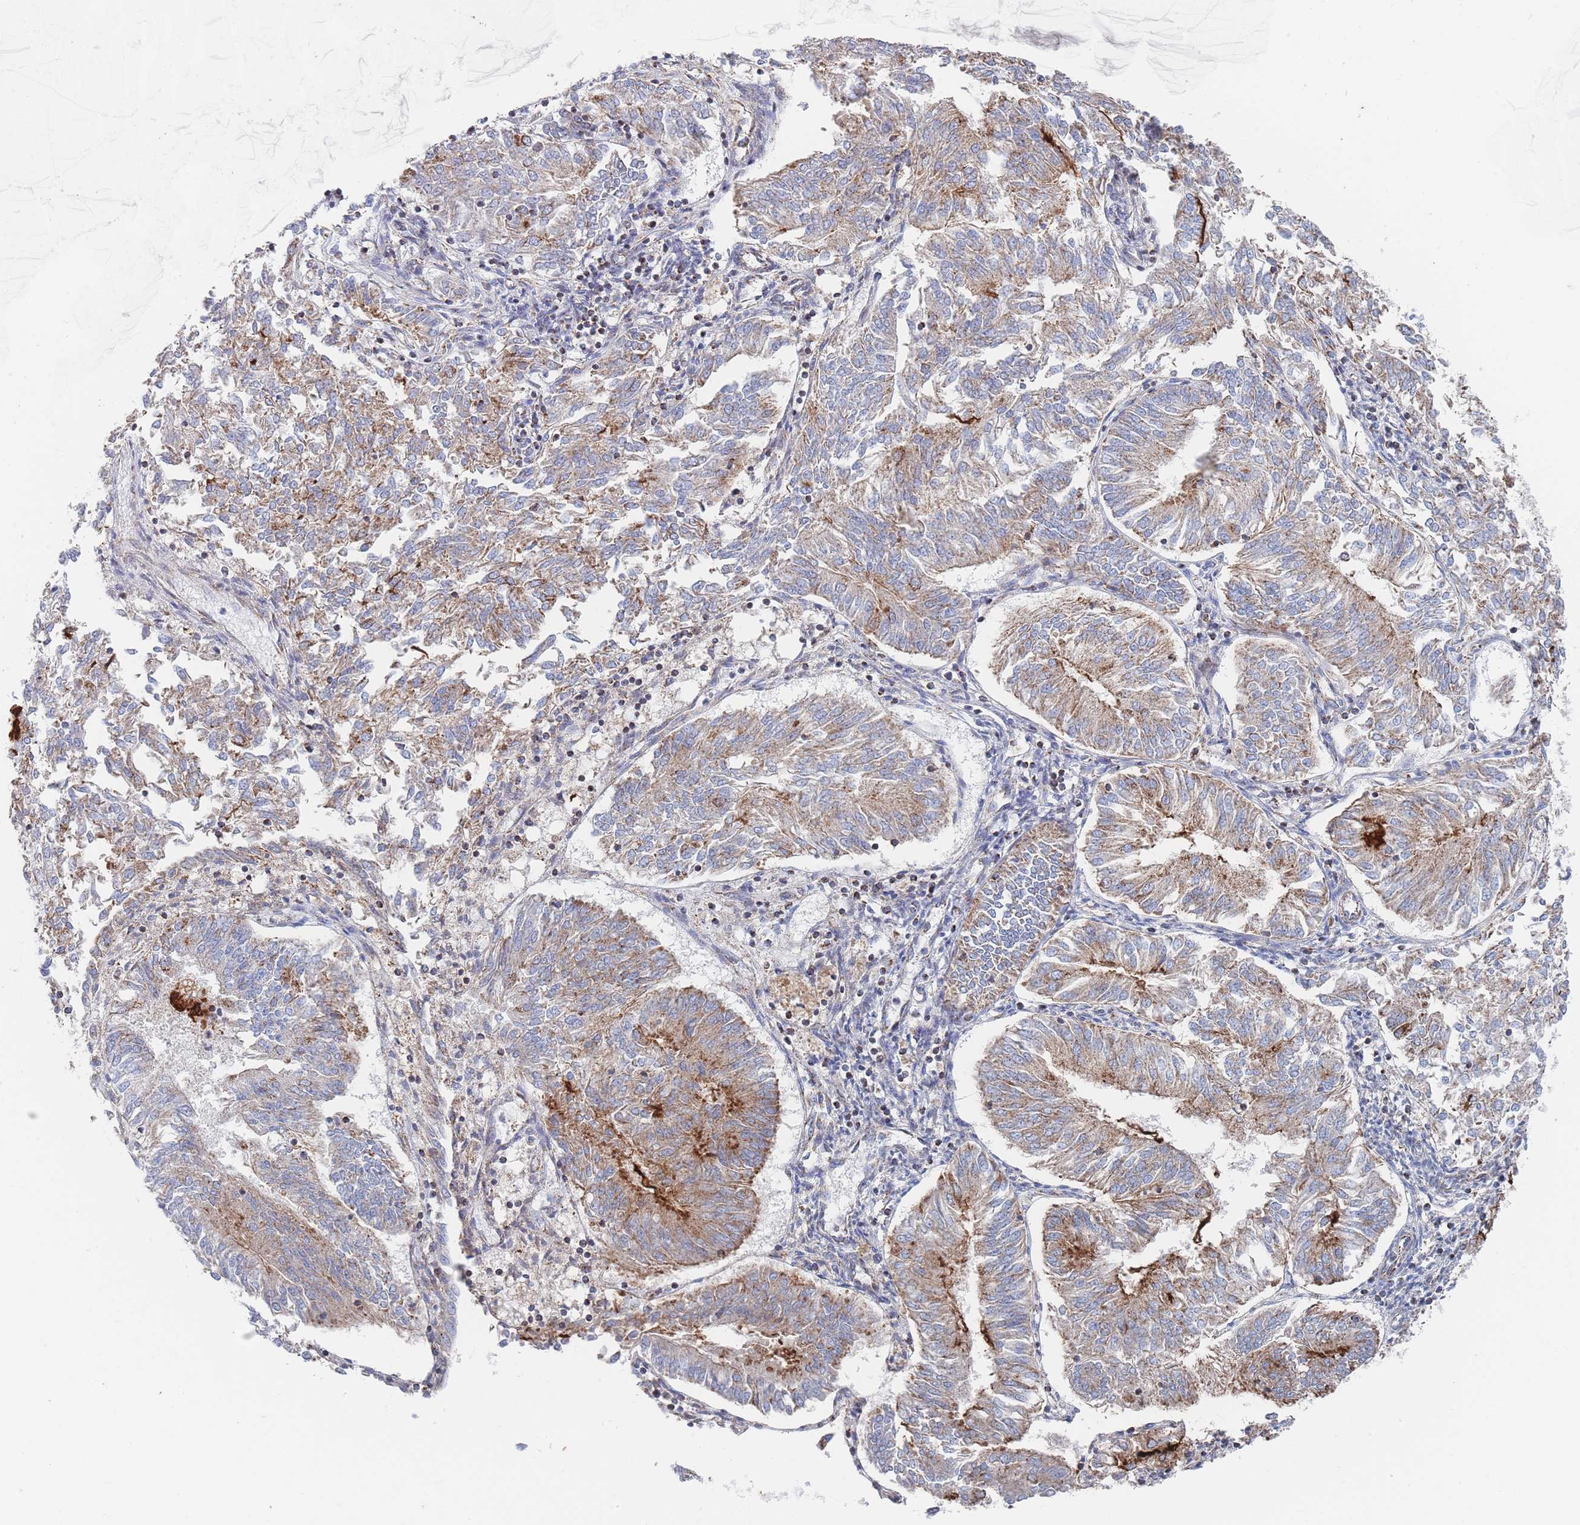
{"staining": {"intensity": "moderate", "quantity": "25%-75%", "location": "cytoplasmic/membranous"}, "tissue": "endometrial cancer", "cell_type": "Tumor cells", "image_type": "cancer", "snomed": [{"axis": "morphology", "description": "Adenocarcinoma, NOS"}, {"axis": "topography", "description": "Endometrium"}], "caption": "The photomicrograph reveals a brown stain indicating the presence of a protein in the cytoplasmic/membranous of tumor cells in adenocarcinoma (endometrial). Using DAB (brown) and hematoxylin (blue) stains, captured at high magnification using brightfield microscopy.", "gene": "IKZF4", "patient": {"sex": "female", "age": 58}}